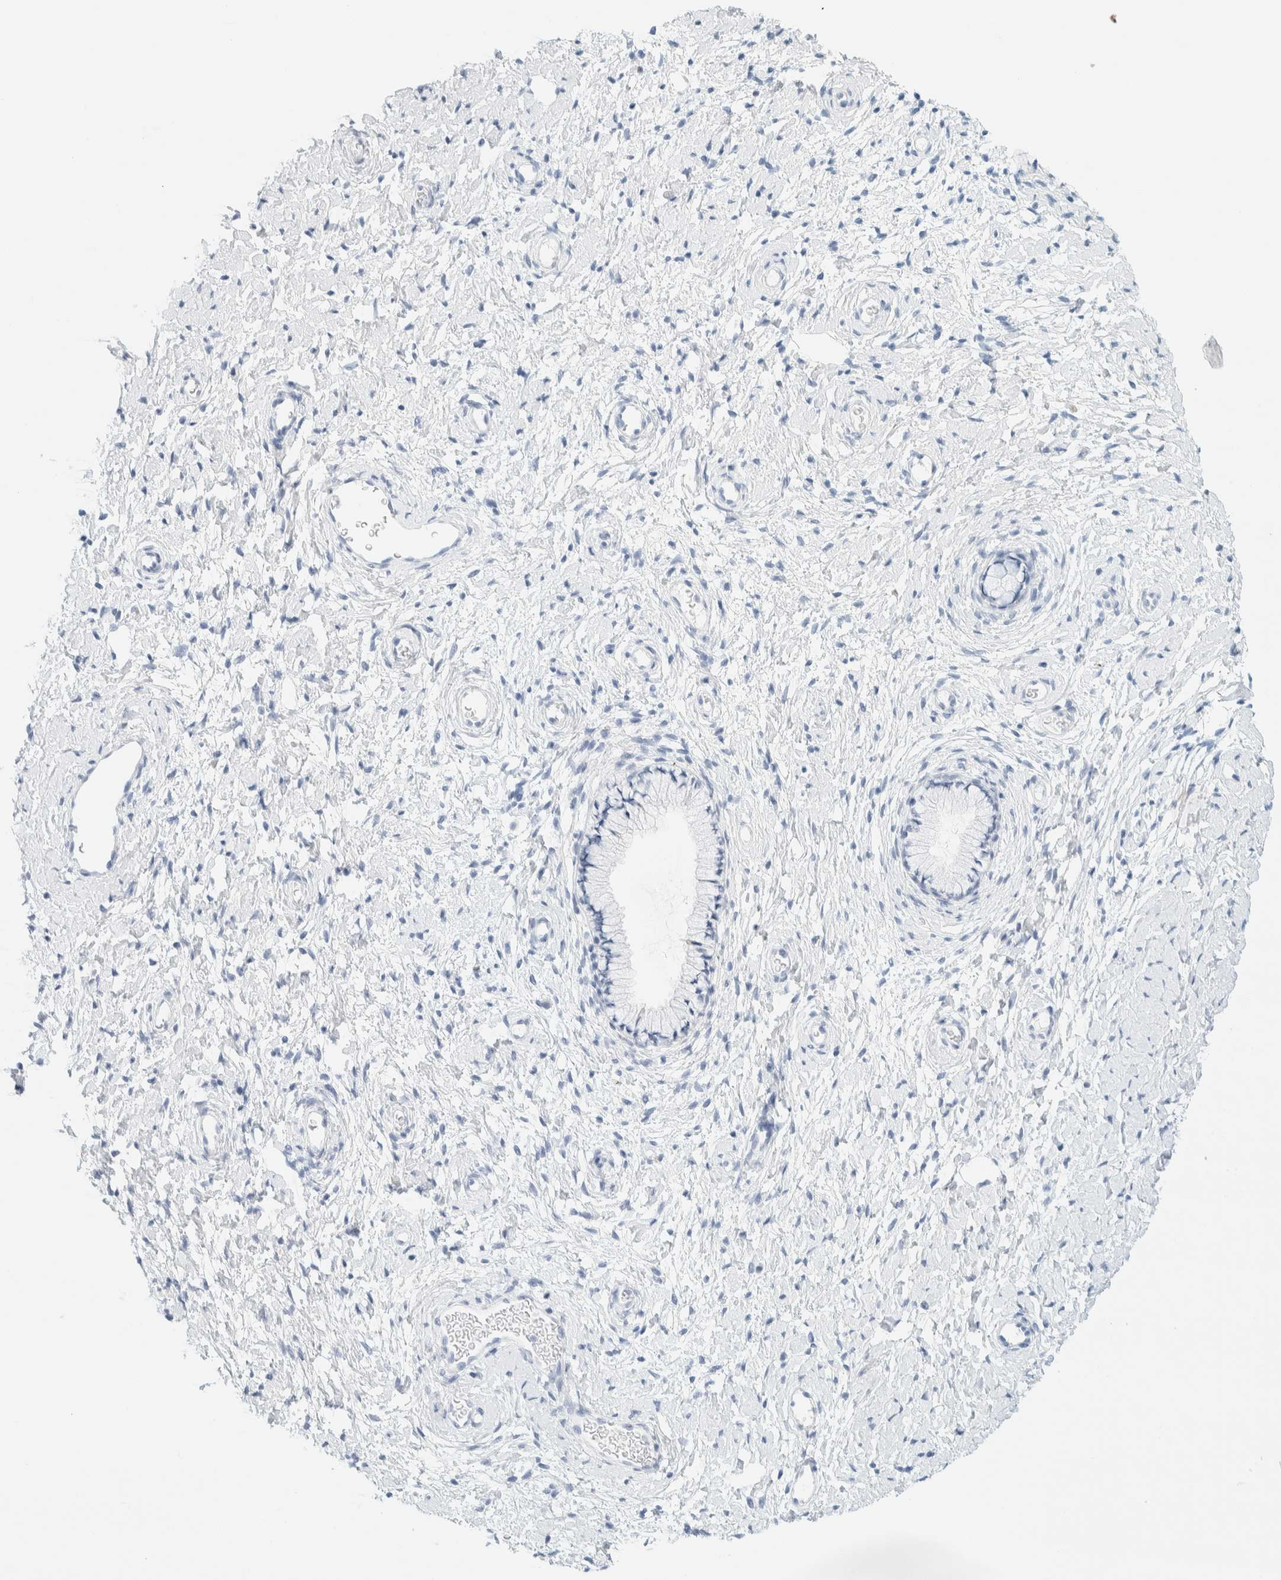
{"staining": {"intensity": "negative", "quantity": "none", "location": "none"}, "tissue": "cervix", "cell_type": "Glandular cells", "image_type": "normal", "snomed": [{"axis": "morphology", "description": "Normal tissue, NOS"}, {"axis": "topography", "description": "Cervix"}], "caption": "Micrograph shows no significant protein expression in glandular cells of unremarkable cervix. (DAB IHC, high magnification).", "gene": "ATCAY", "patient": {"sex": "female", "age": 72}}